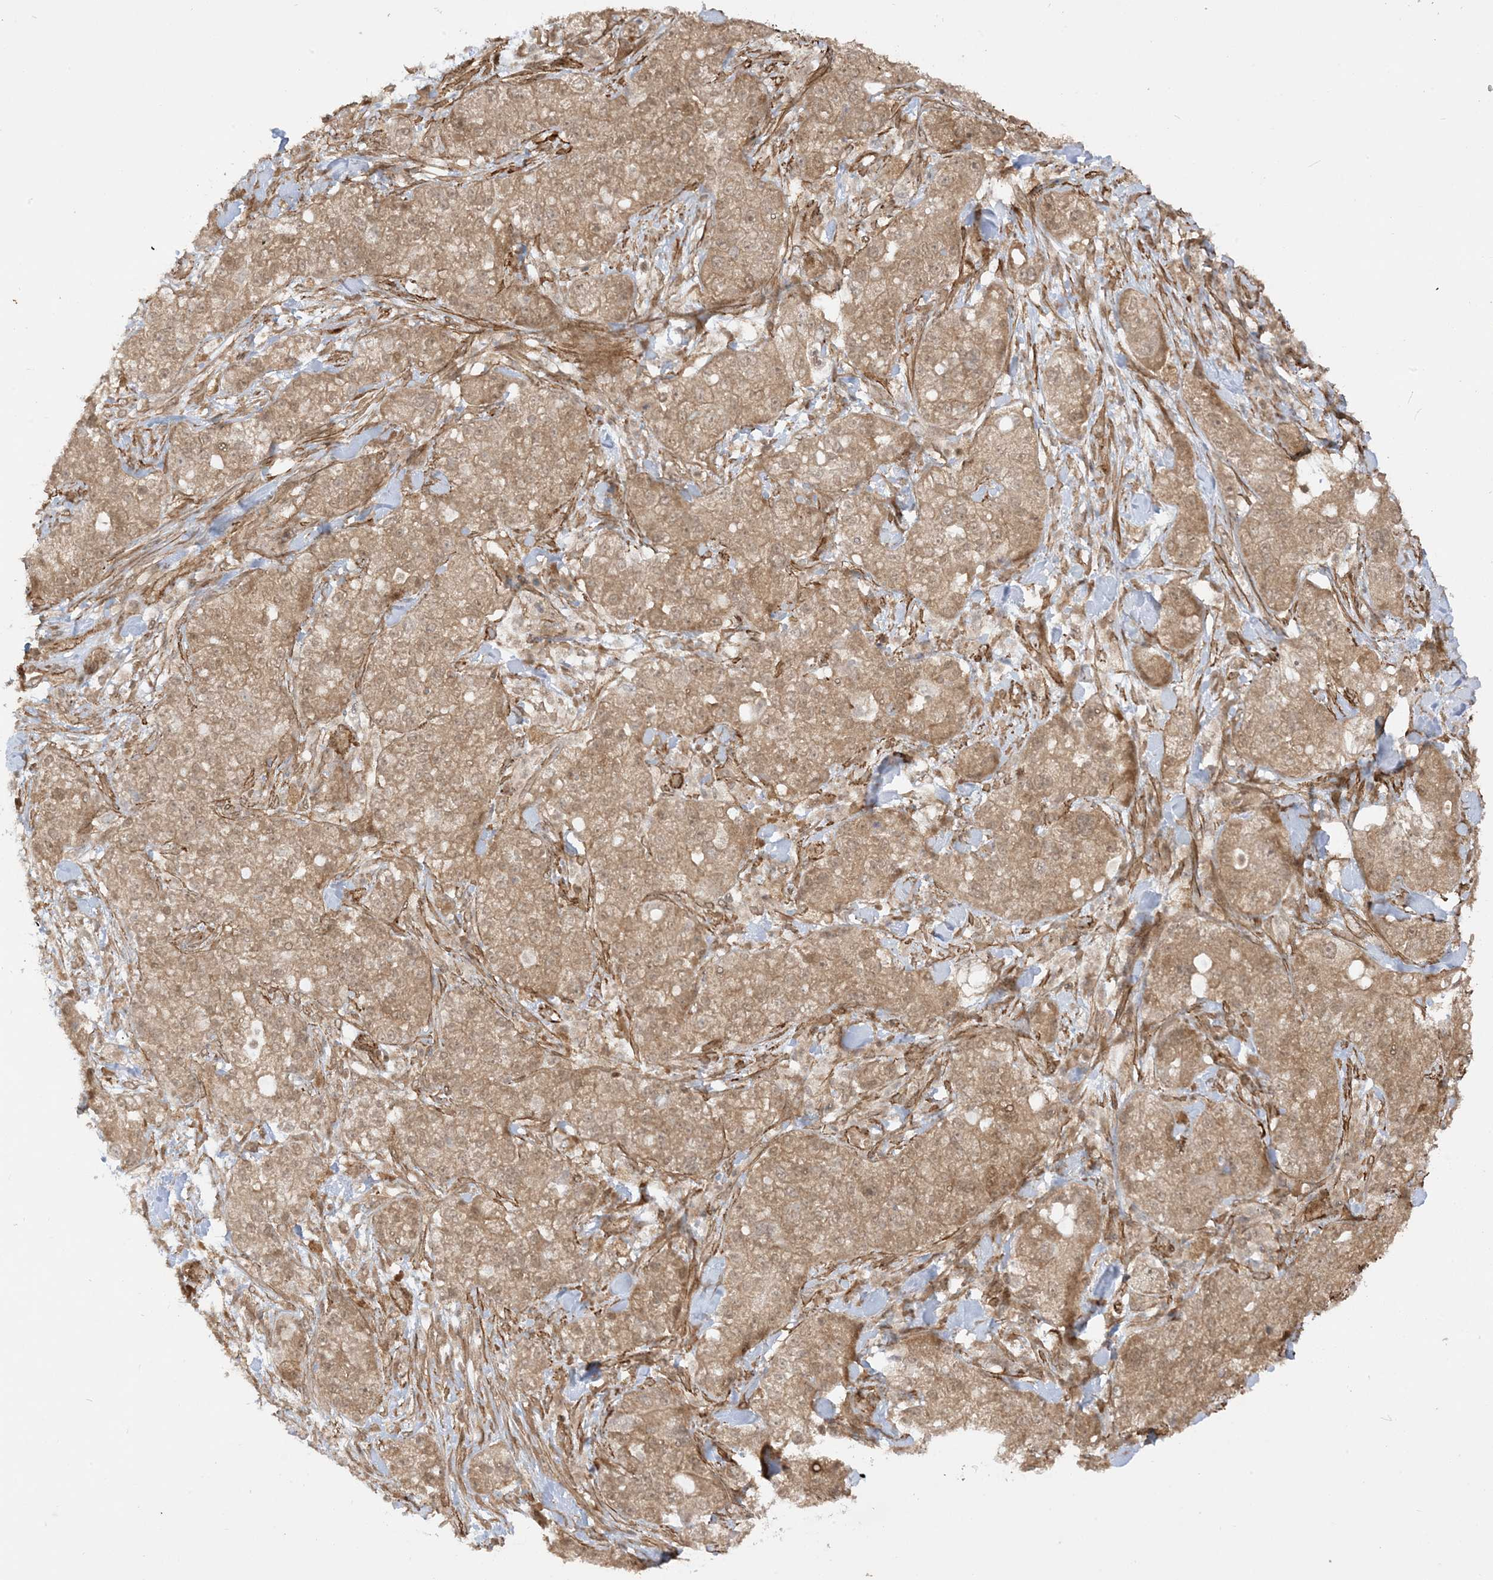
{"staining": {"intensity": "moderate", "quantity": ">75%", "location": "cytoplasmic/membranous,nuclear"}, "tissue": "pancreatic cancer", "cell_type": "Tumor cells", "image_type": "cancer", "snomed": [{"axis": "morphology", "description": "Adenocarcinoma, NOS"}, {"axis": "topography", "description": "Pancreas"}], "caption": "Immunohistochemical staining of pancreatic cancer exhibits medium levels of moderate cytoplasmic/membranous and nuclear staining in approximately >75% of tumor cells. (IHC, brightfield microscopy, high magnification).", "gene": "TBCC", "patient": {"sex": "female", "age": 78}}